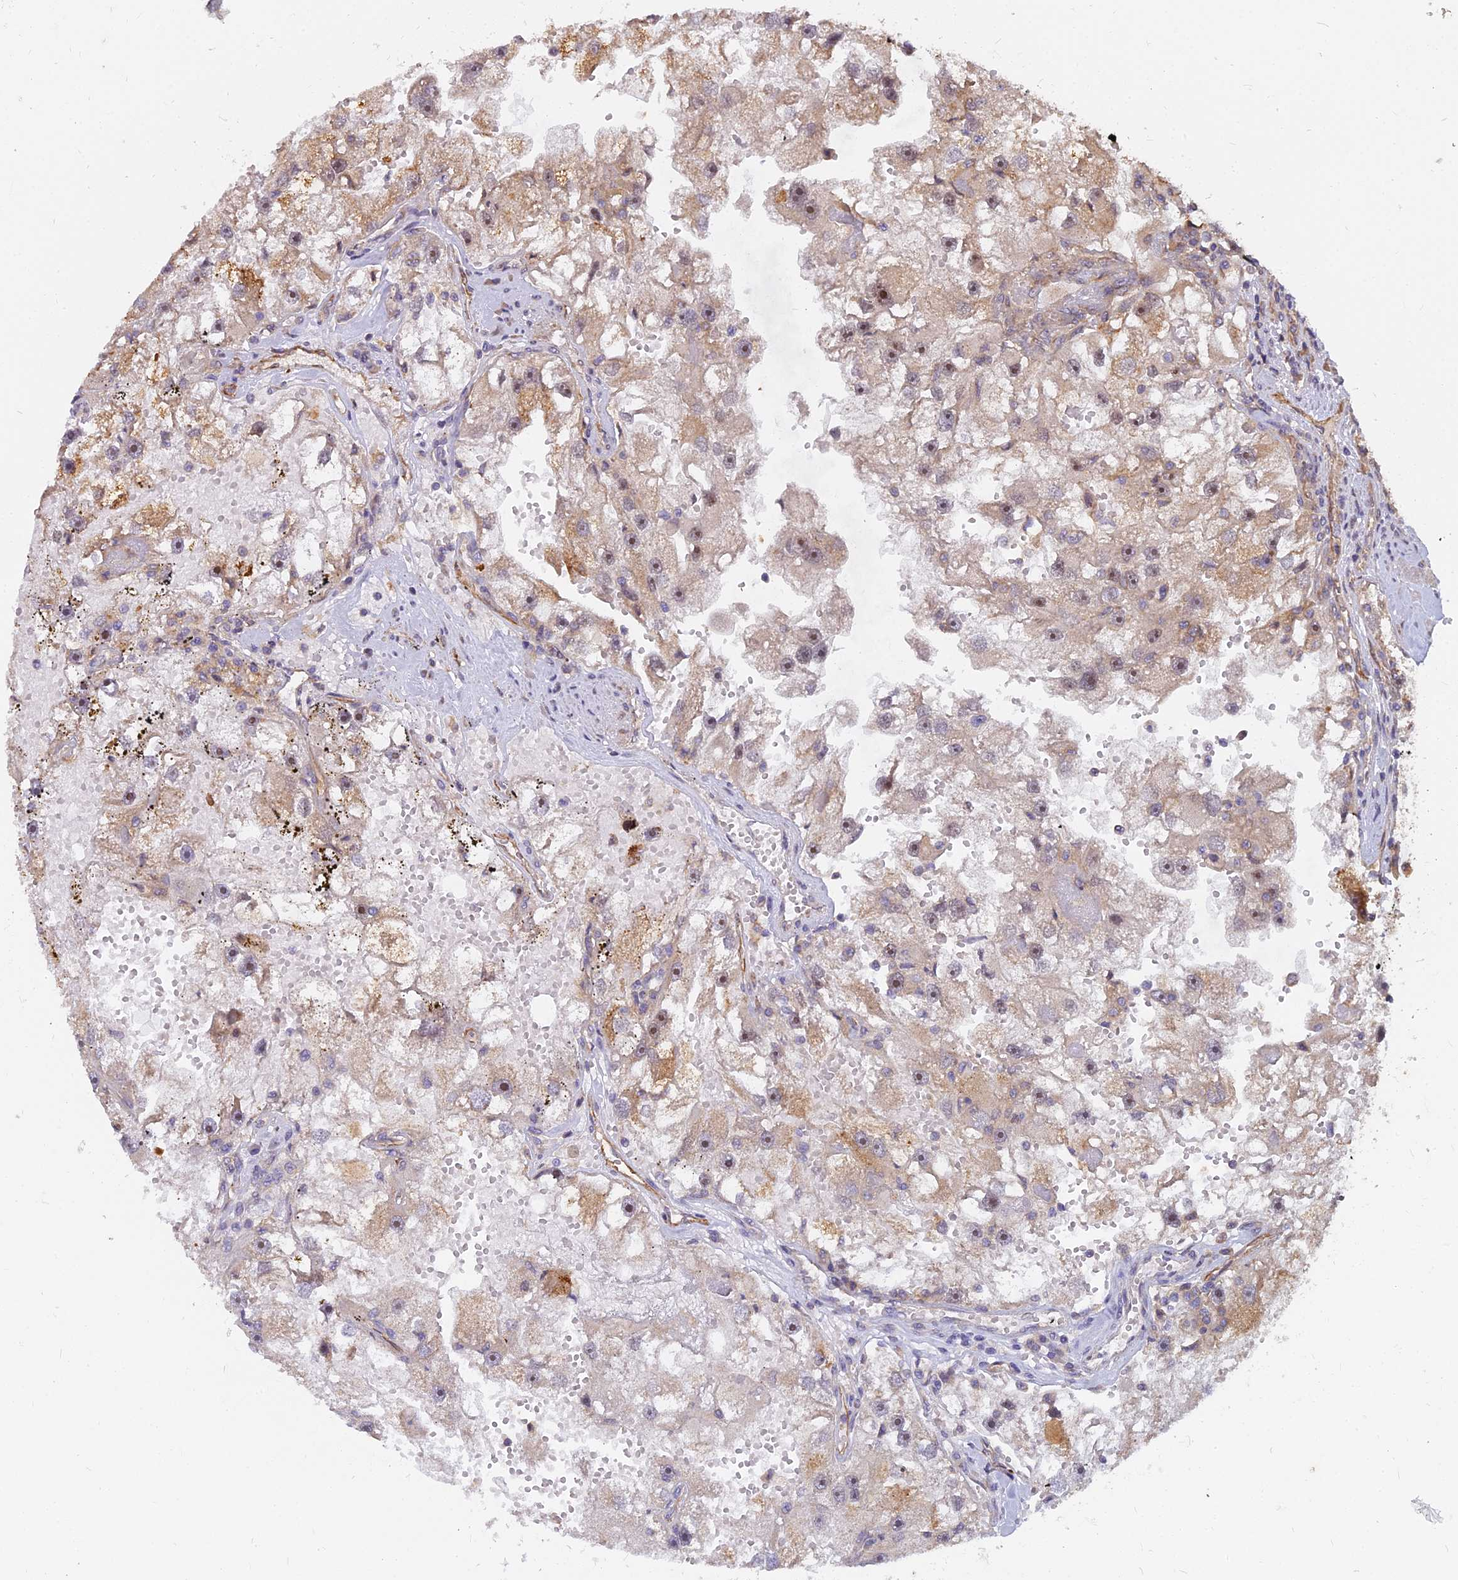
{"staining": {"intensity": "moderate", "quantity": "25%-75%", "location": "nuclear"}, "tissue": "renal cancer", "cell_type": "Tumor cells", "image_type": "cancer", "snomed": [{"axis": "morphology", "description": "Adenocarcinoma, NOS"}, {"axis": "topography", "description": "Kidney"}], "caption": "Protein staining of adenocarcinoma (renal) tissue shows moderate nuclear staining in approximately 25%-75% of tumor cells. (DAB (3,3'-diaminobenzidine) IHC with brightfield microscopy, high magnification).", "gene": "TCEA3", "patient": {"sex": "male", "age": 63}}